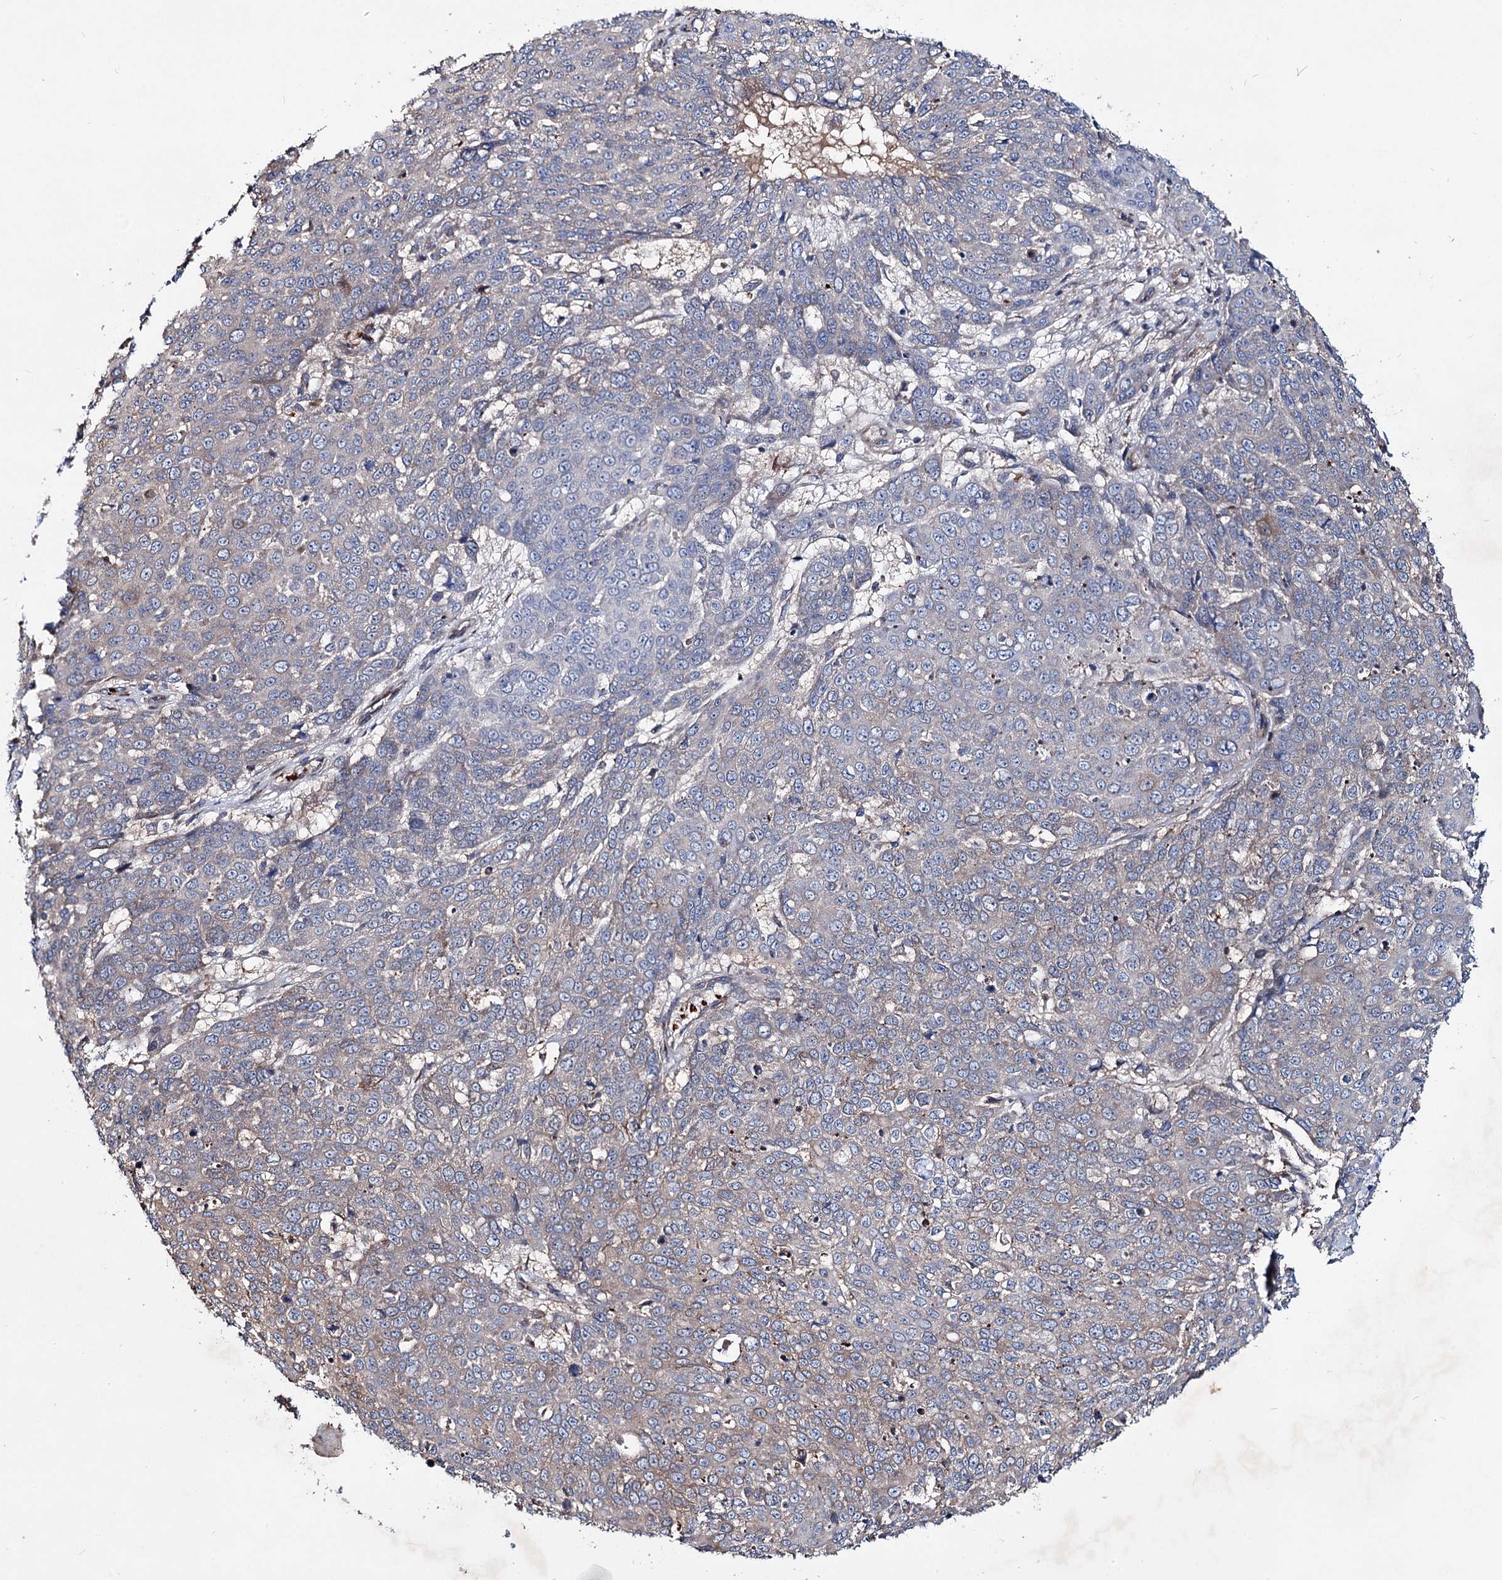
{"staining": {"intensity": "weak", "quantity": "<25%", "location": "cytoplasmic/membranous"}, "tissue": "skin cancer", "cell_type": "Tumor cells", "image_type": "cancer", "snomed": [{"axis": "morphology", "description": "Squamous cell carcinoma, NOS"}, {"axis": "topography", "description": "Skin"}], "caption": "Skin squamous cell carcinoma was stained to show a protein in brown. There is no significant staining in tumor cells. The staining was performed using DAB (3,3'-diaminobenzidine) to visualize the protein expression in brown, while the nuclei were stained in blue with hematoxylin (Magnification: 20x).", "gene": "PTDSS2", "patient": {"sex": "male", "age": 71}}